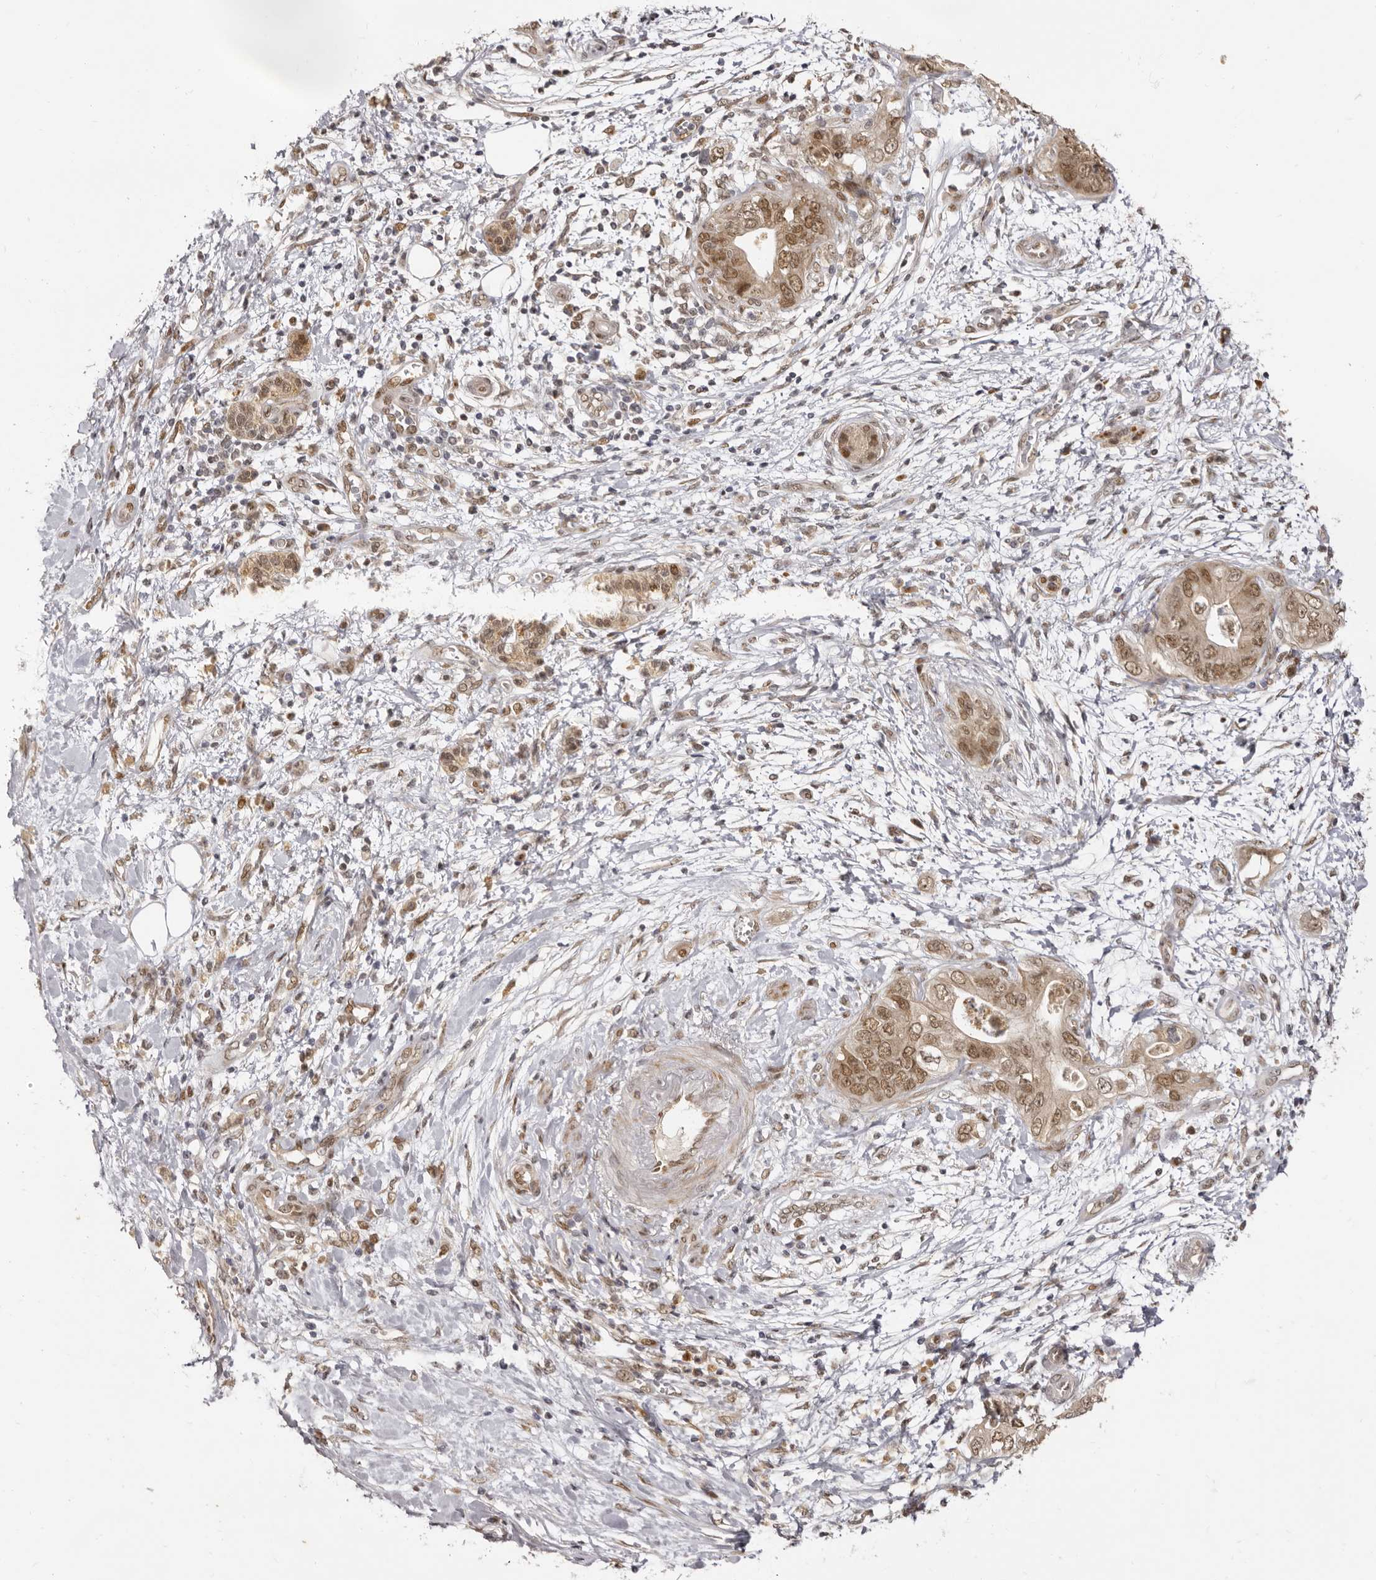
{"staining": {"intensity": "moderate", "quantity": ">75%", "location": "cytoplasmic/membranous,nuclear"}, "tissue": "pancreatic cancer", "cell_type": "Tumor cells", "image_type": "cancer", "snomed": [{"axis": "morphology", "description": "Adenocarcinoma, NOS"}, {"axis": "topography", "description": "Pancreas"}], "caption": "Immunohistochemical staining of human pancreatic adenocarcinoma reveals medium levels of moderate cytoplasmic/membranous and nuclear positivity in about >75% of tumor cells.", "gene": "ZNF326", "patient": {"sex": "female", "age": 78}}